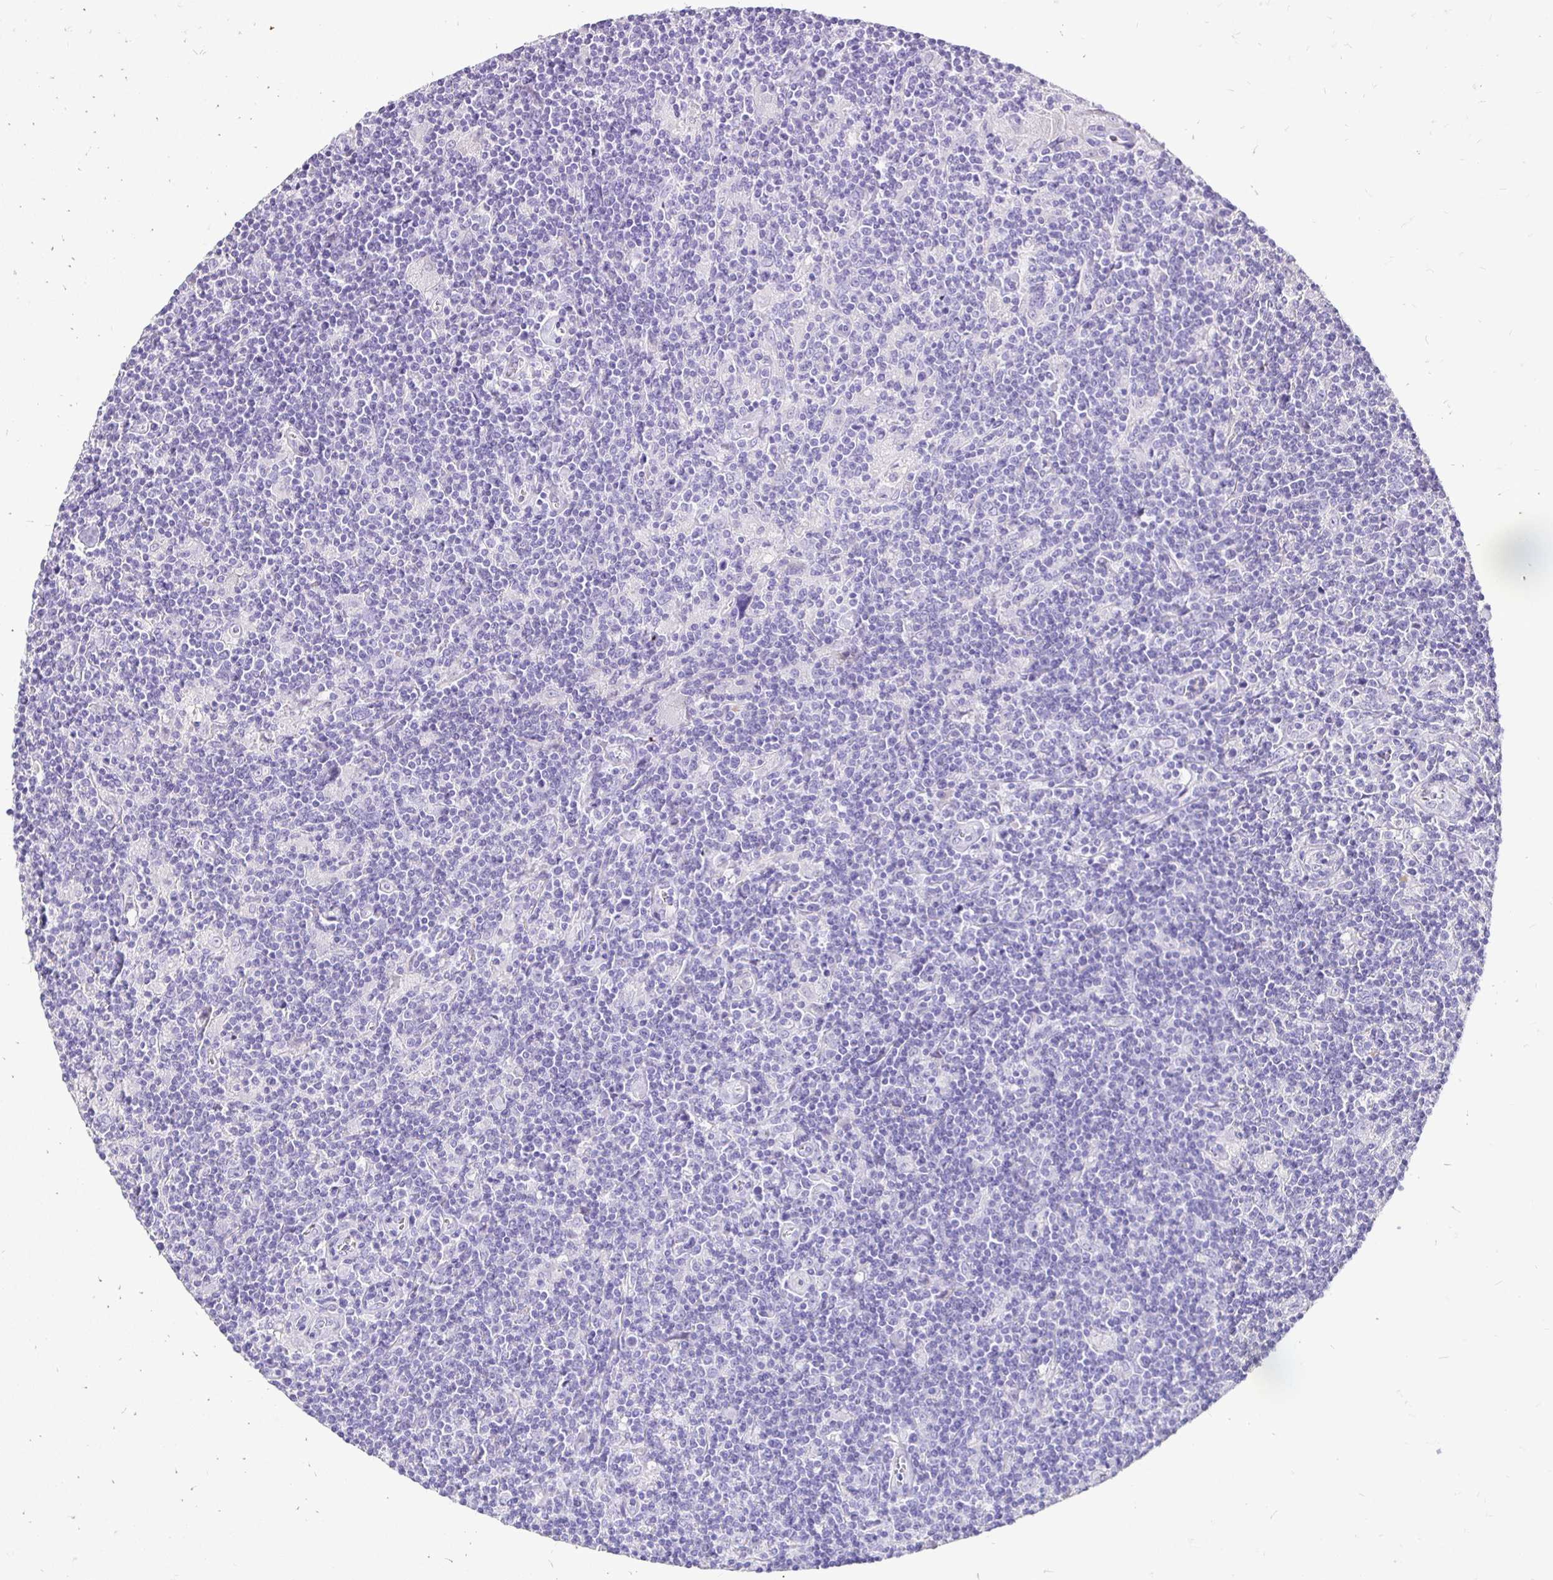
{"staining": {"intensity": "negative", "quantity": "none", "location": "none"}, "tissue": "lymphoma", "cell_type": "Tumor cells", "image_type": "cancer", "snomed": [{"axis": "morphology", "description": "Hodgkin's disease, NOS"}, {"axis": "topography", "description": "Lymph node"}], "caption": "DAB immunohistochemical staining of human lymphoma shows no significant staining in tumor cells. The staining was performed using DAB to visualize the protein expression in brown, while the nuclei were stained in blue with hematoxylin (Magnification: 20x).", "gene": "TAF1D", "patient": {"sex": "male", "age": 40}}